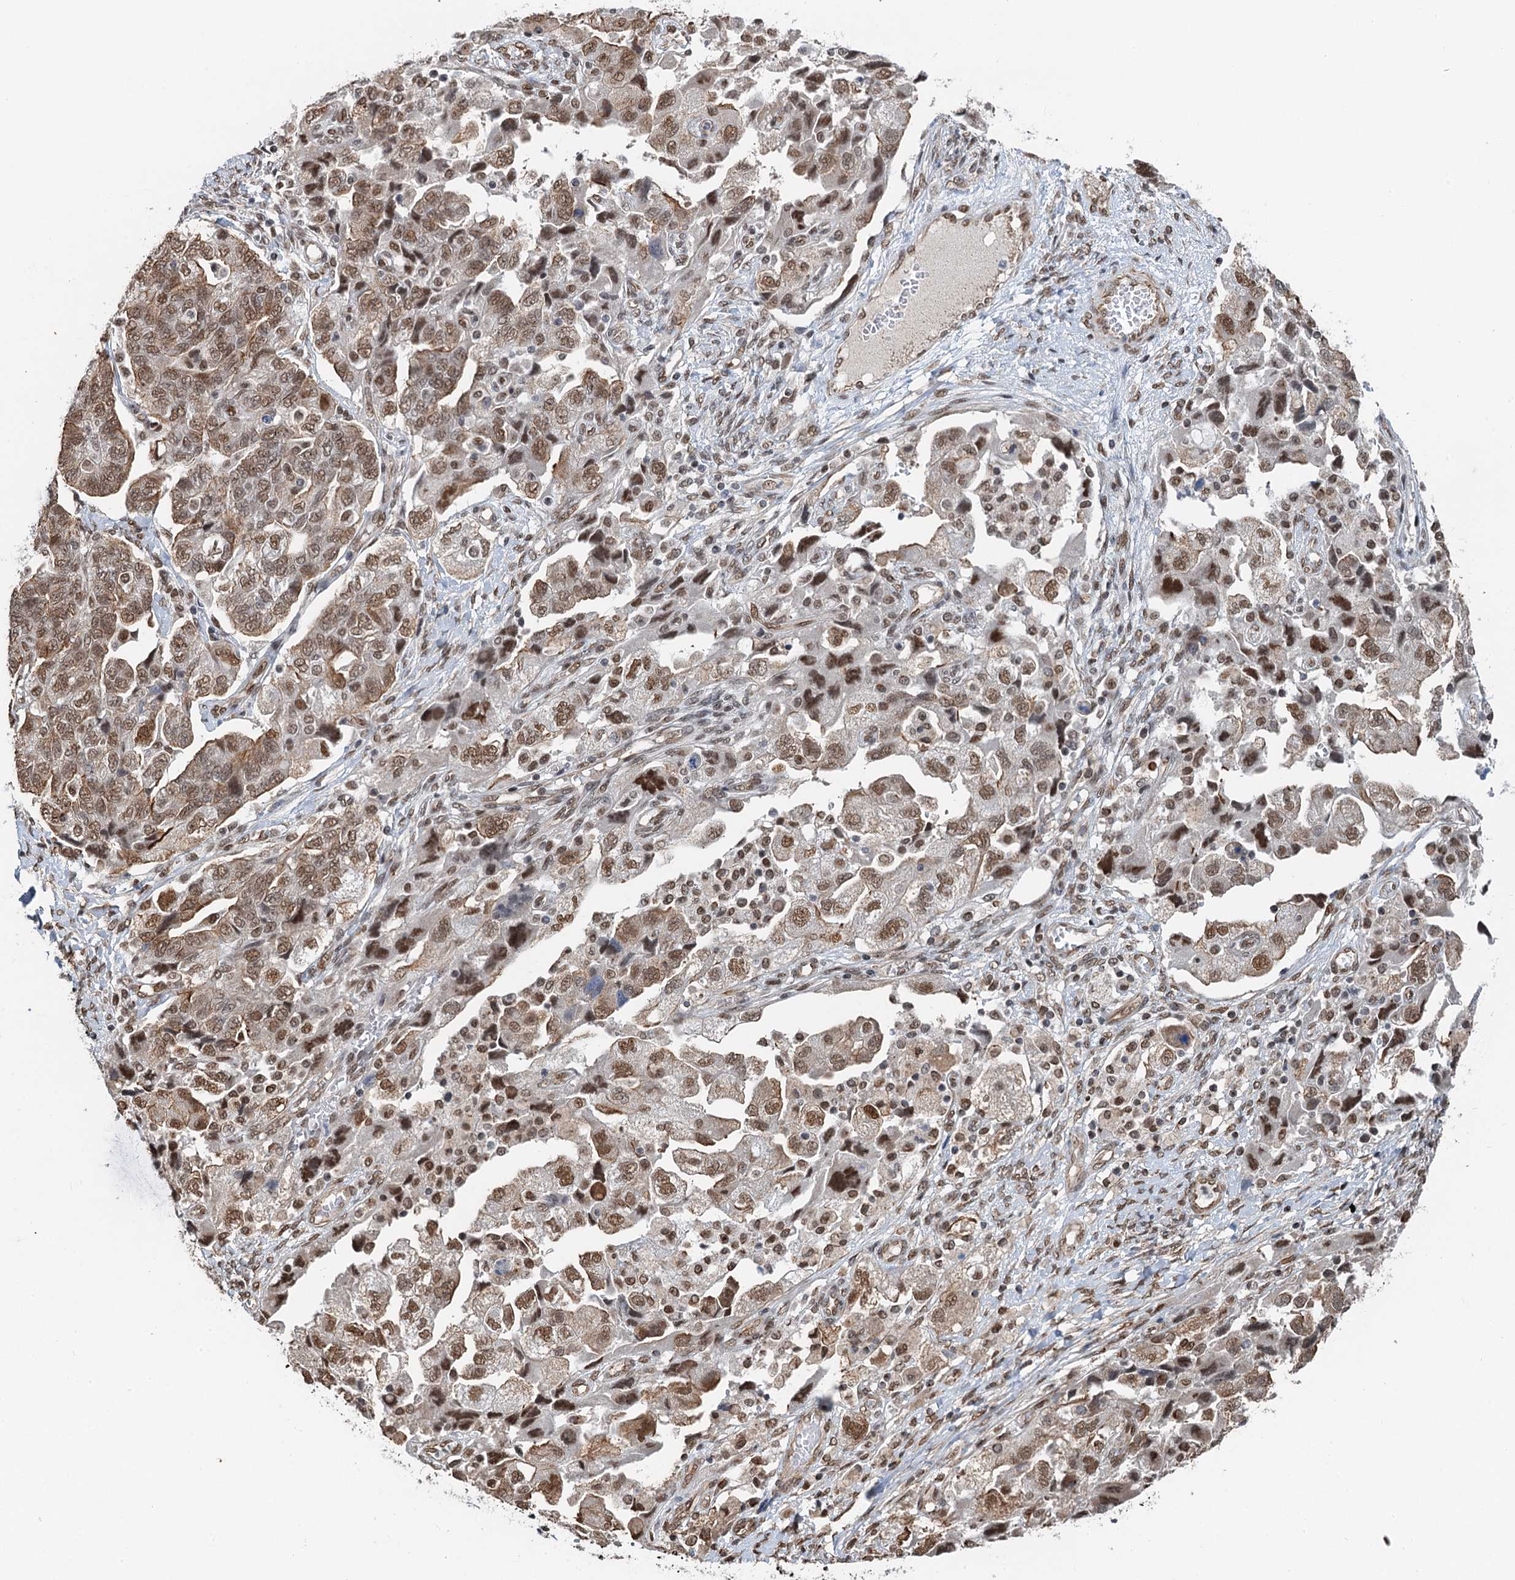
{"staining": {"intensity": "moderate", "quantity": ">75%", "location": "nuclear"}, "tissue": "ovarian cancer", "cell_type": "Tumor cells", "image_type": "cancer", "snomed": [{"axis": "morphology", "description": "Carcinoma, NOS"}, {"axis": "morphology", "description": "Cystadenocarcinoma, serous, NOS"}, {"axis": "topography", "description": "Ovary"}], "caption": "Ovarian serous cystadenocarcinoma stained with DAB IHC demonstrates medium levels of moderate nuclear expression in about >75% of tumor cells.", "gene": "CFDP1", "patient": {"sex": "female", "age": 69}}